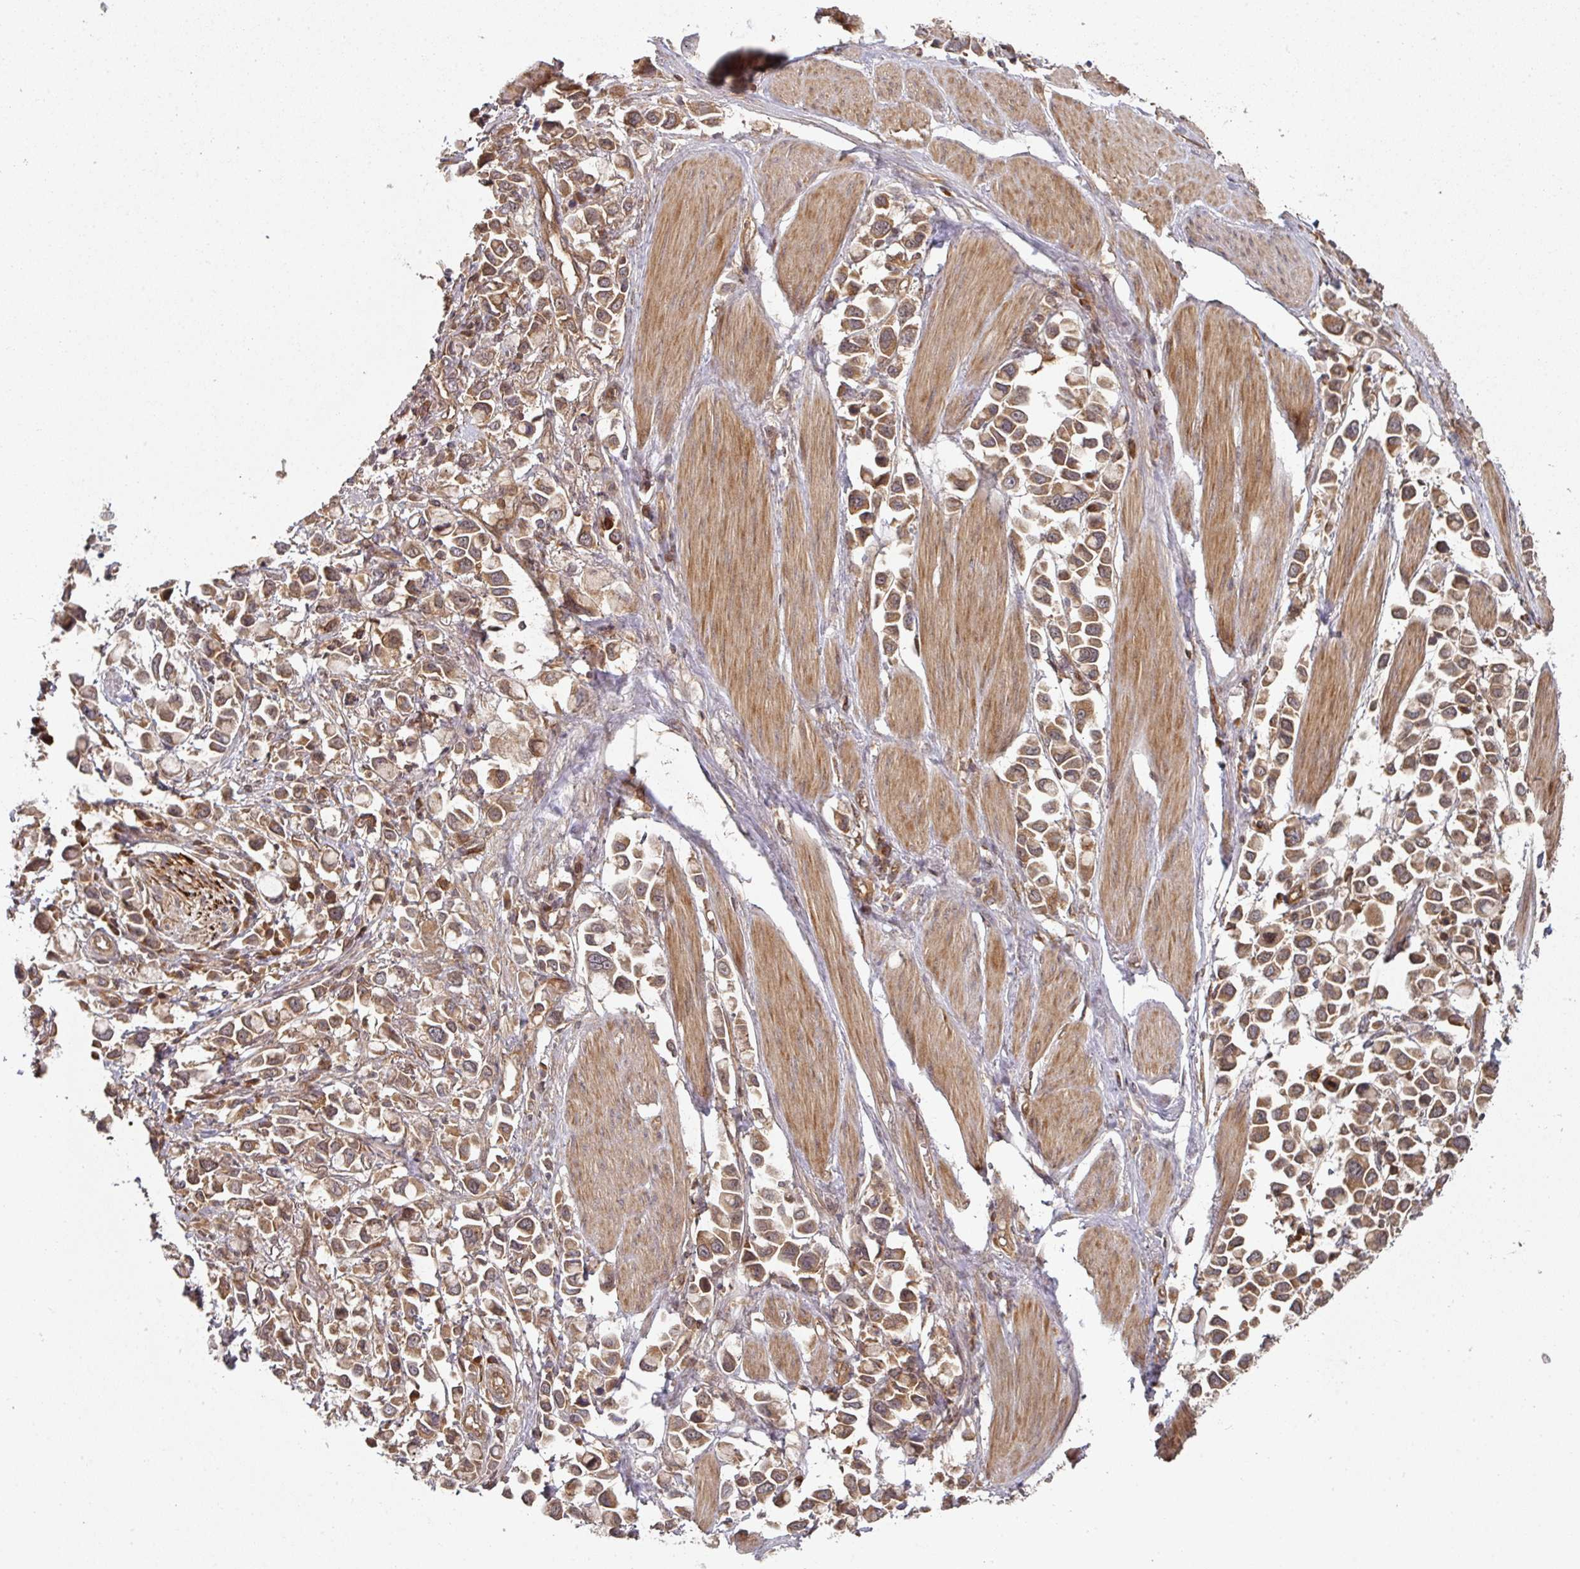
{"staining": {"intensity": "moderate", "quantity": ">75%", "location": "cytoplasmic/membranous"}, "tissue": "stomach cancer", "cell_type": "Tumor cells", "image_type": "cancer", "snomed": [{"axis": "morphology", "description": "Adenocarcinoma, NOS"}, {"axis": "topography", "description": "Stomach"}], "caption": "Moderate cytoplasmic/membranous positivity for a protein is present in about >75% of tumor cells of stomach cancer using immunohistochemistry.", "gene": "EIF4EBP2", "patient": {"sex": "female", "age": 81}}